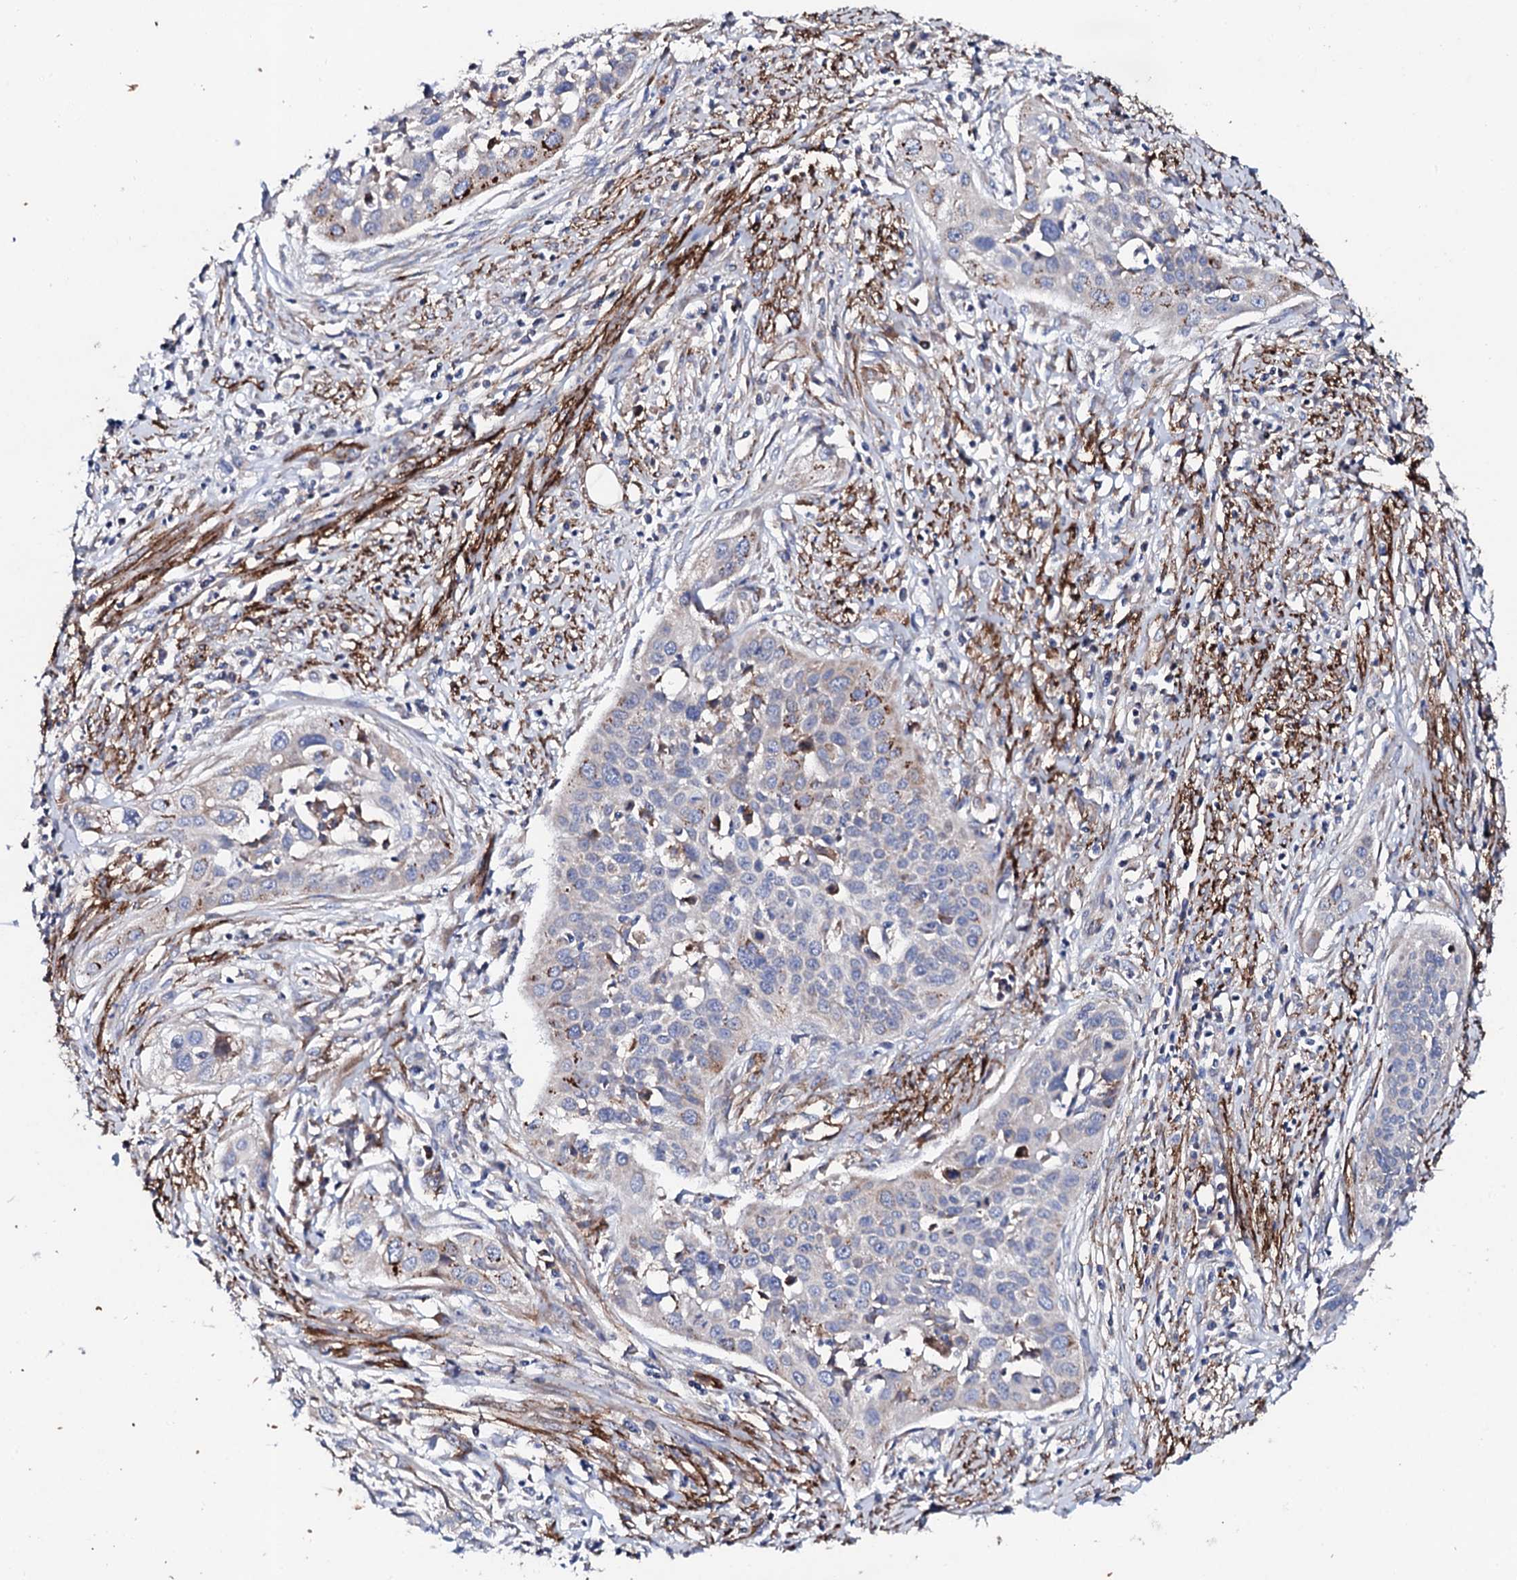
{"staining": {"intensity": "strong", "quantity": "<25%", "location": "cytoplasmic/membranous"}, "tissue": "cervical cancer", "cell_type": "Tumor cells", "image_type": "cancer", "snomed": [{"axis": "morphology", "description": "Squamous cell carcinoma, NOS"}, {"axis": "topography", "description": "Cervix"}], "caption": "Strong cytoplasmic/membranous positivity for a protein is seen in about <25% of tumor cells of cervical squamous cell carcinoma using immunohistochemistry (IHC).", "gene": "DBX1", "patient": {"sex": "female", "age": 34}}